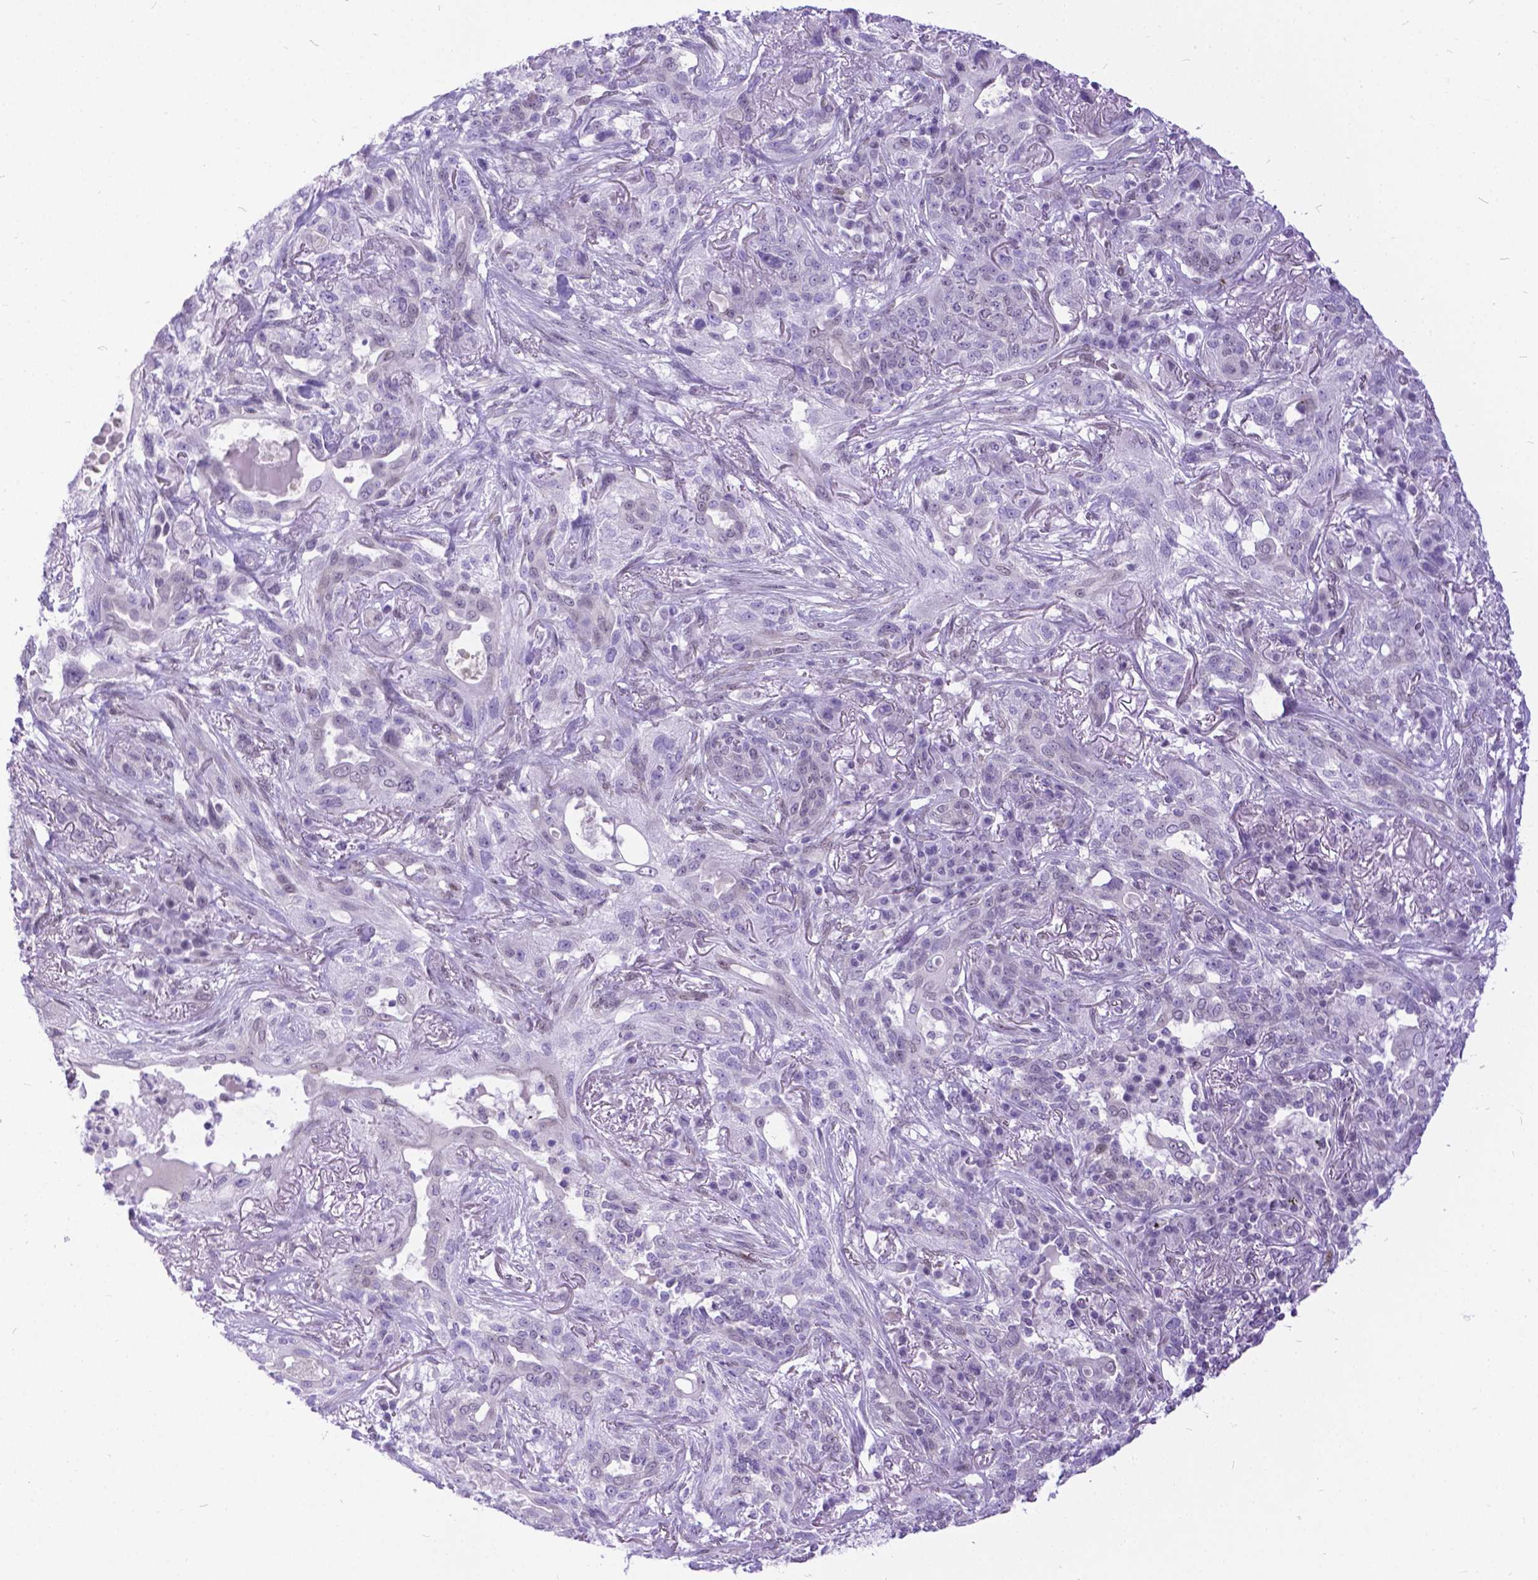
{"staining": {"intensity": "weak", "quantity": "<25%", "location": "nuclear"}, "tissue": "lung cancer", "cell_type": "Tumor cells", "image_type": "cancer", "snomed": [{"axis": "morphology", "description": "Squamous cell carcinoma, NOS"}, {"axis": "topography", "description": "Lung"}], "caption": "Lung cancer stained for a protein using immunohistochemistry demonstrates no positivity tumor cells.", "gene": "FAM124B", "patient": {"sex": "female", "age": 70}}